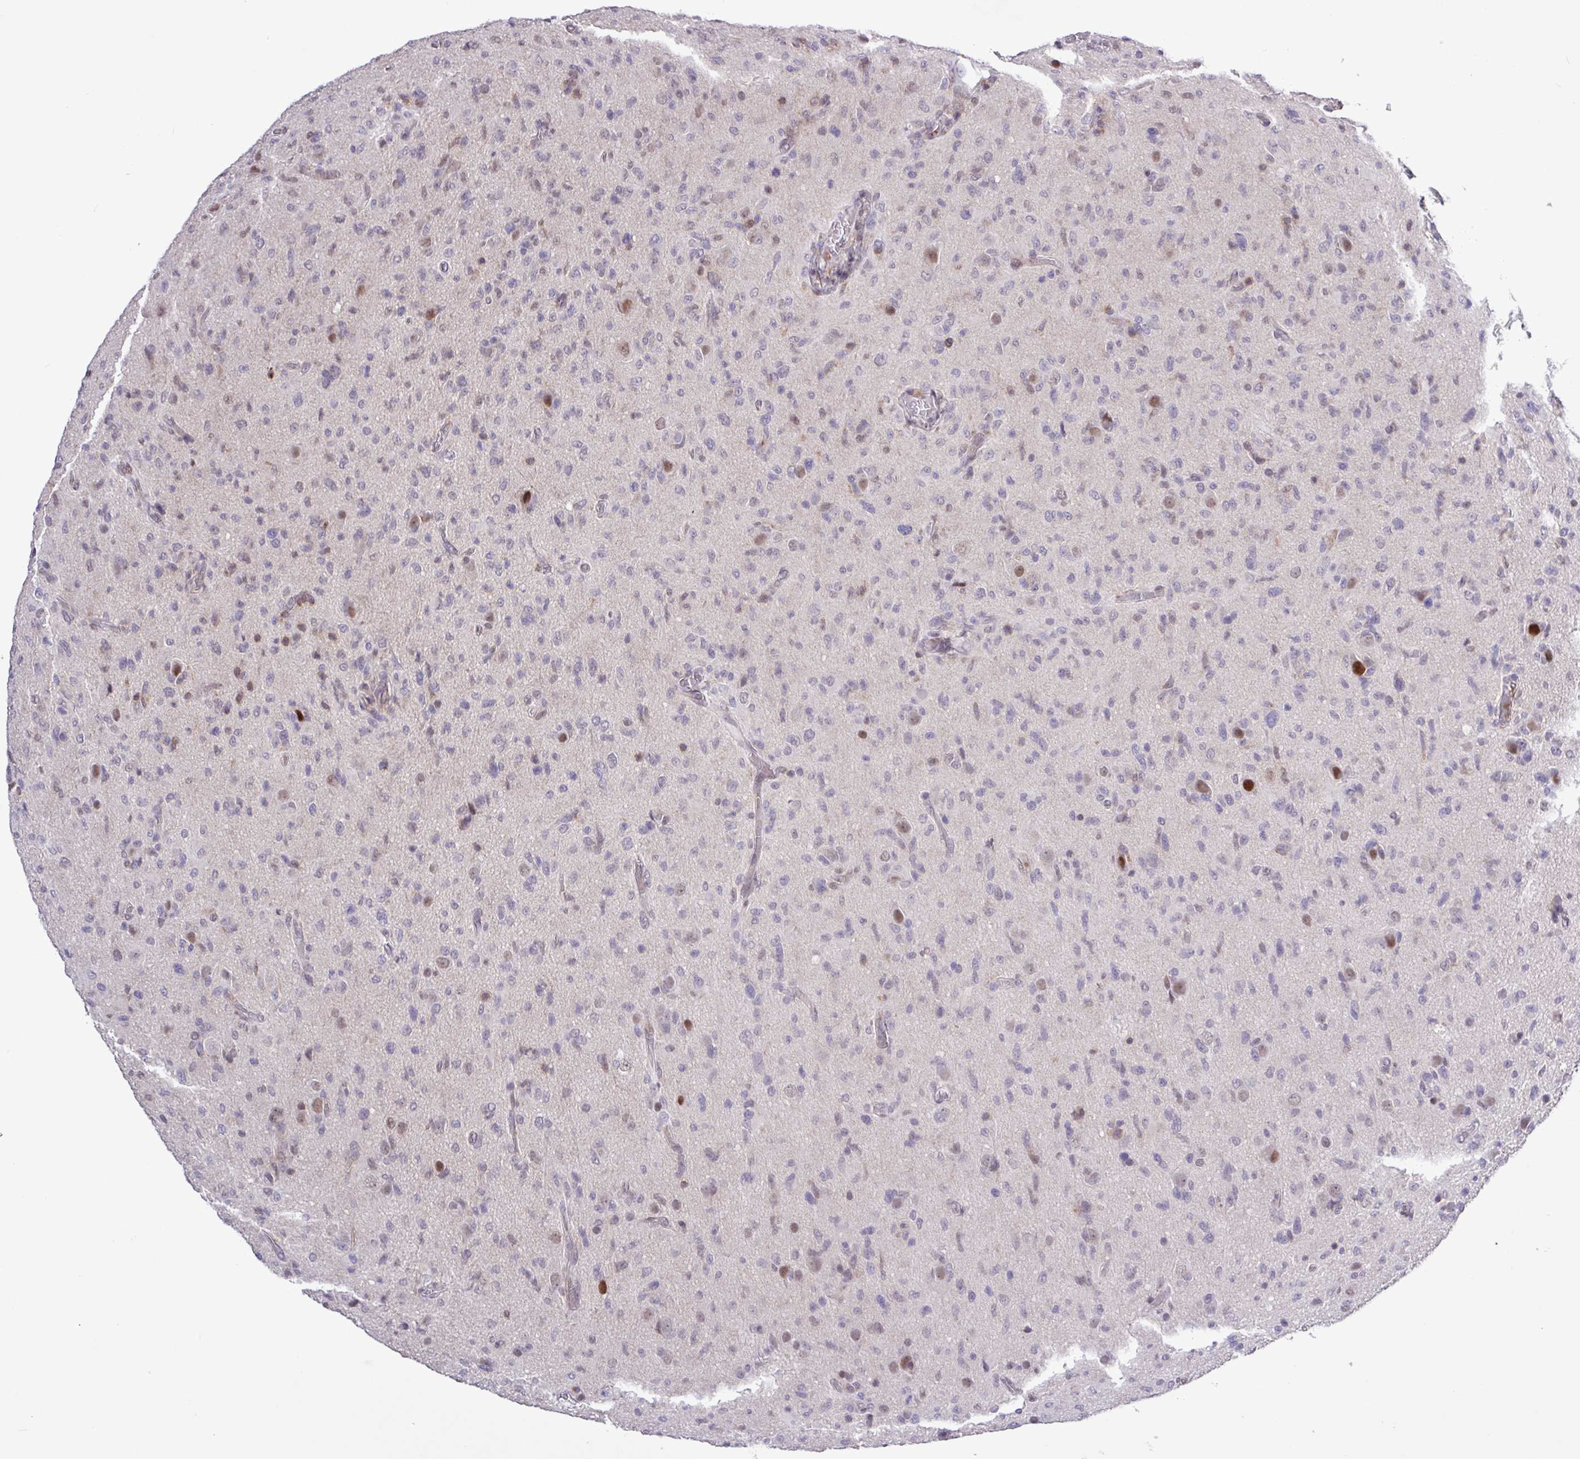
{"staining": {"intensity": "moderate", "quantity": "25%-75%", "location": "cytoplasmic/membranous,nuclear"}, "tissue": "glioma", "cell_type": "Tumor cells", "image_type": "cancer", "snomed": [{"axis": "morphology", "description": "Glioma, malignant, High grade"}, {"axis": "topography", "description": "Brain"}], "caption": "A photomicrograph showing moderate cytoplasmic/membranous and nuclear staining in about 25%-75% of tumor cells in high-grade glioma (malignant), as visualized by brown immunohistochemical staining.", "gene": "RTL3", "patient": {"sex": "female", "age": 57}}